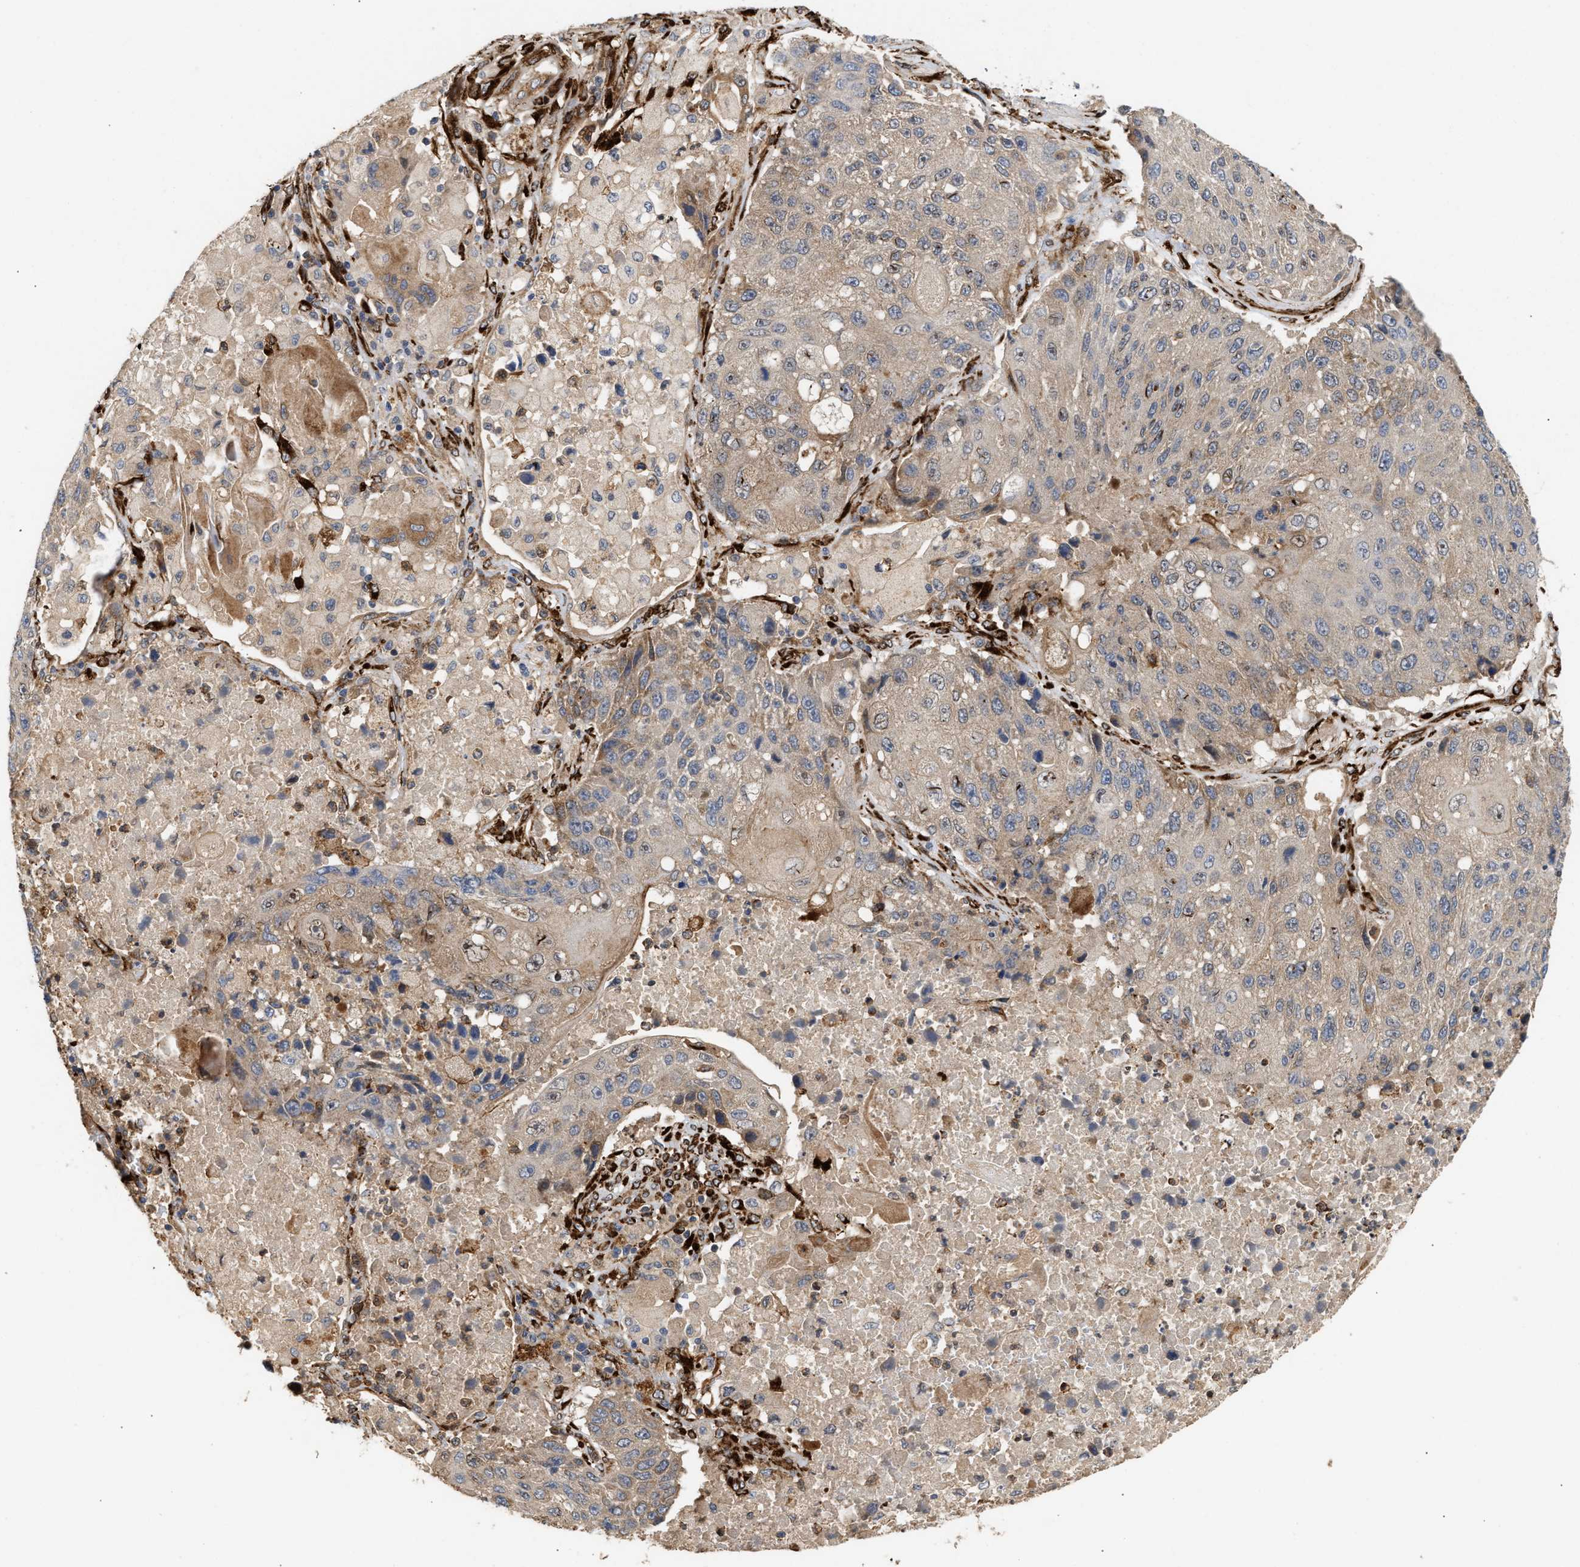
{"staining": {"intensity": "weak", "quantity": "25%-75%", "location": "cytoplasmic/membranous"}, "tissue": "lung cancer", "cell_type": "Tumor cells", "image_type": "cancer", "snomed": [{"axis": "morphology", "description": "Squamous cell carcinoma, NOS"}, {"axis": "topography", "description": "Lung"}], "caption": "Lung squamous cell carcinoma stained with DAB IHC demonstrates low levels of weak cytoplasmic/membranous staining in approximately 25%-75% of tumor cells.", "gene": "PLCD1", "patient": {"sex": "male", "age": 61}}